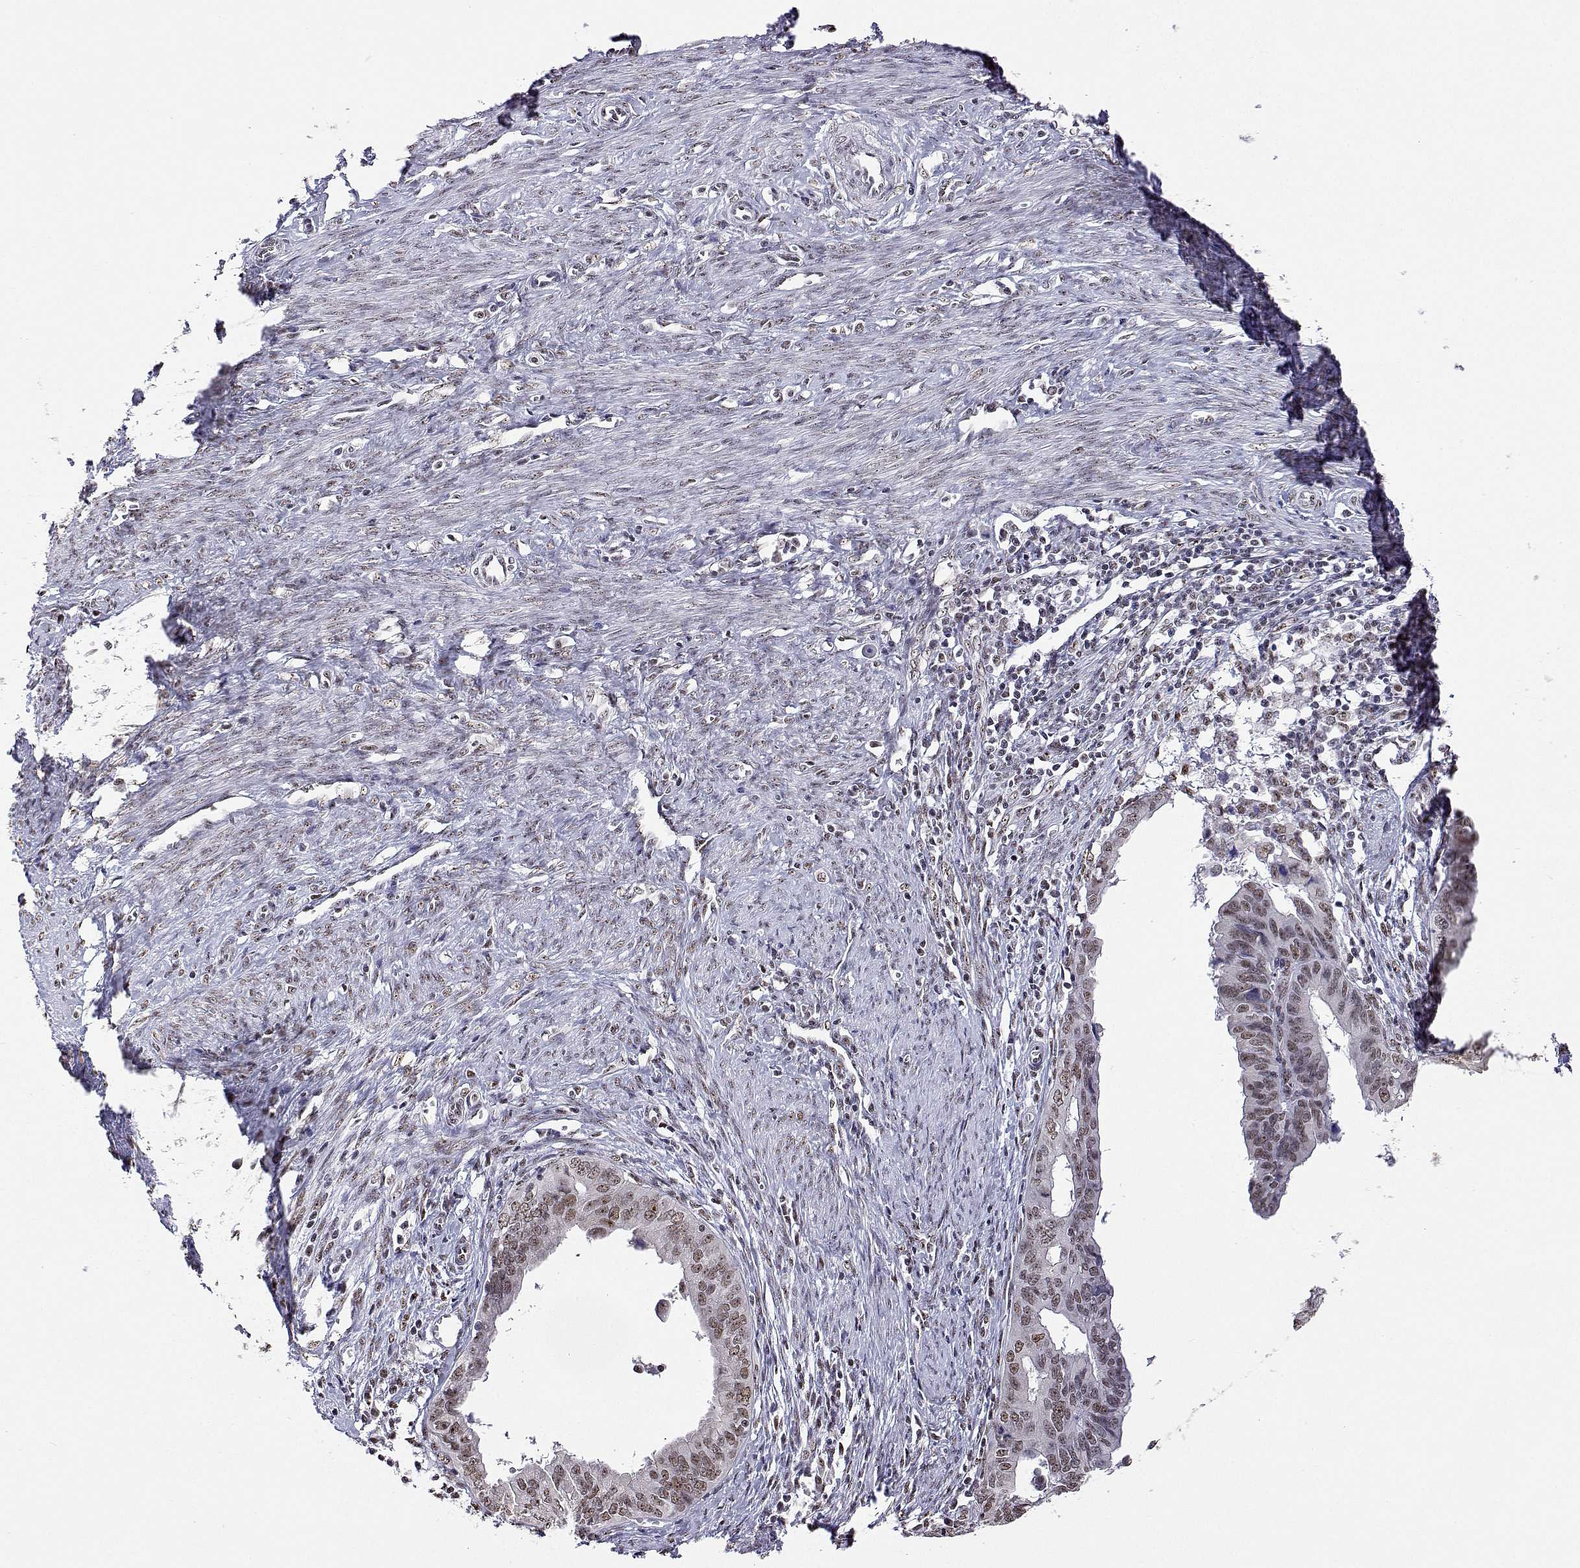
{"staining": {"intensity": "moderate", "quantity": ">75%", "location": "nuclear"}, "tissue": "endometrial cancer", "cell_type": "Tumor cells", "image_type": "cancer", "snomed": [{"axis": "morphology", "description": "Adenocarcinoma, NOS"}, {"axis": "topography", "description": "Endometrium"}], "caption": "Protein expression analysis of adenocarcinoma (endometrial) demonstrates moderate nuclear expression in about >75% of tumor cells.", "gene": "ADAR", "patient": {"sex": "female", "age": 65}}